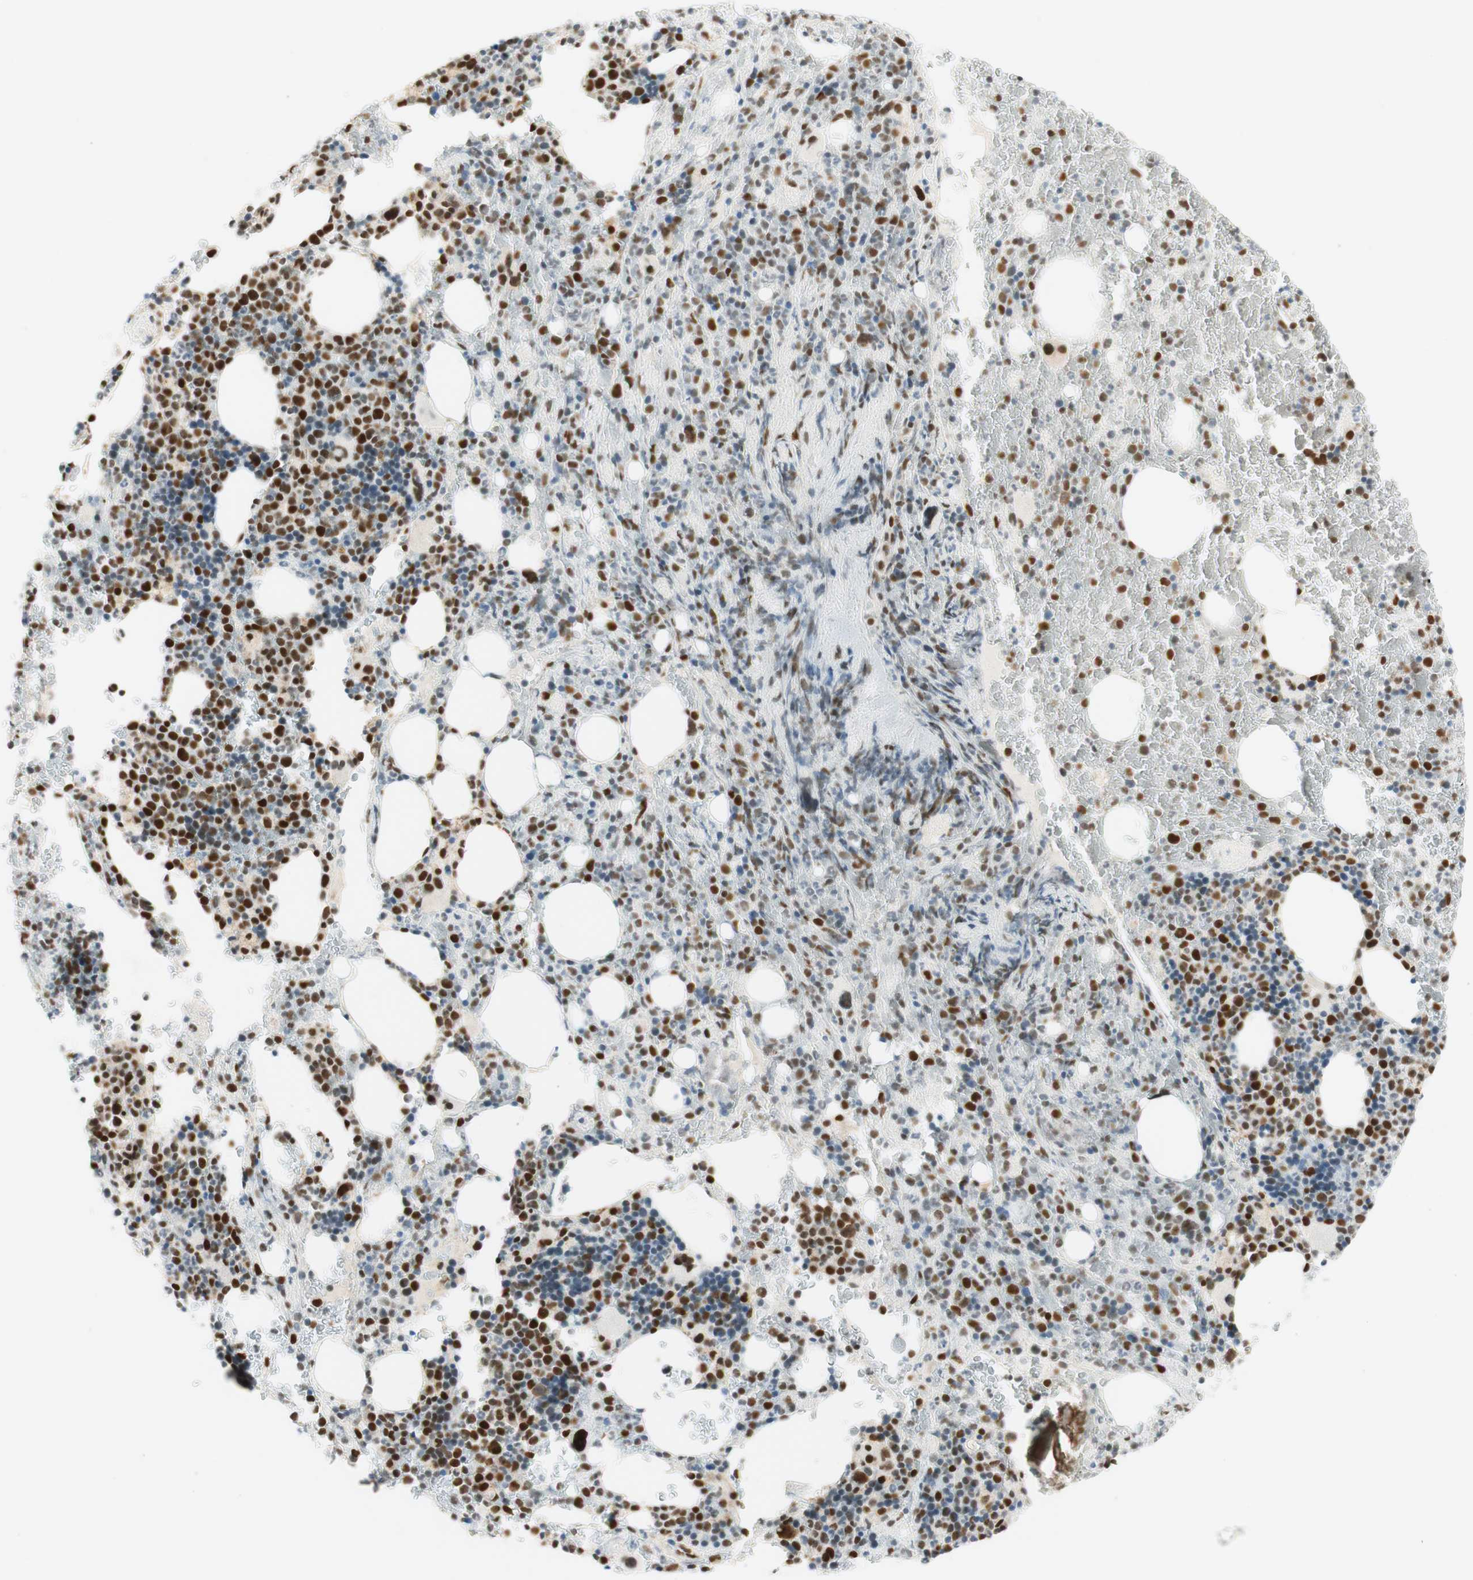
{"staining": {"intensity": "strong", "quantity": "<25%", "location": "nuclear"}, "tissue": "bone marrow", "cell_type": "Hematopoietic cells", "image_type": "normal", "snomed": [{"axis": "morphology", "description": "Normal tissue, NOS"}, {"axis": "morphology", "description": "Inflammation, NOS"}, {"axis": "topography", "description": "Bone marrow"}], "caption": "This is a photomicrograph of immunohistochemistry (IHC) staining of normal bone marrow, which shows strong staining in the nuclear of hematopoietic cells.", "gene": "ZNF782", "patient": {"sex": "male", "age": 72}}